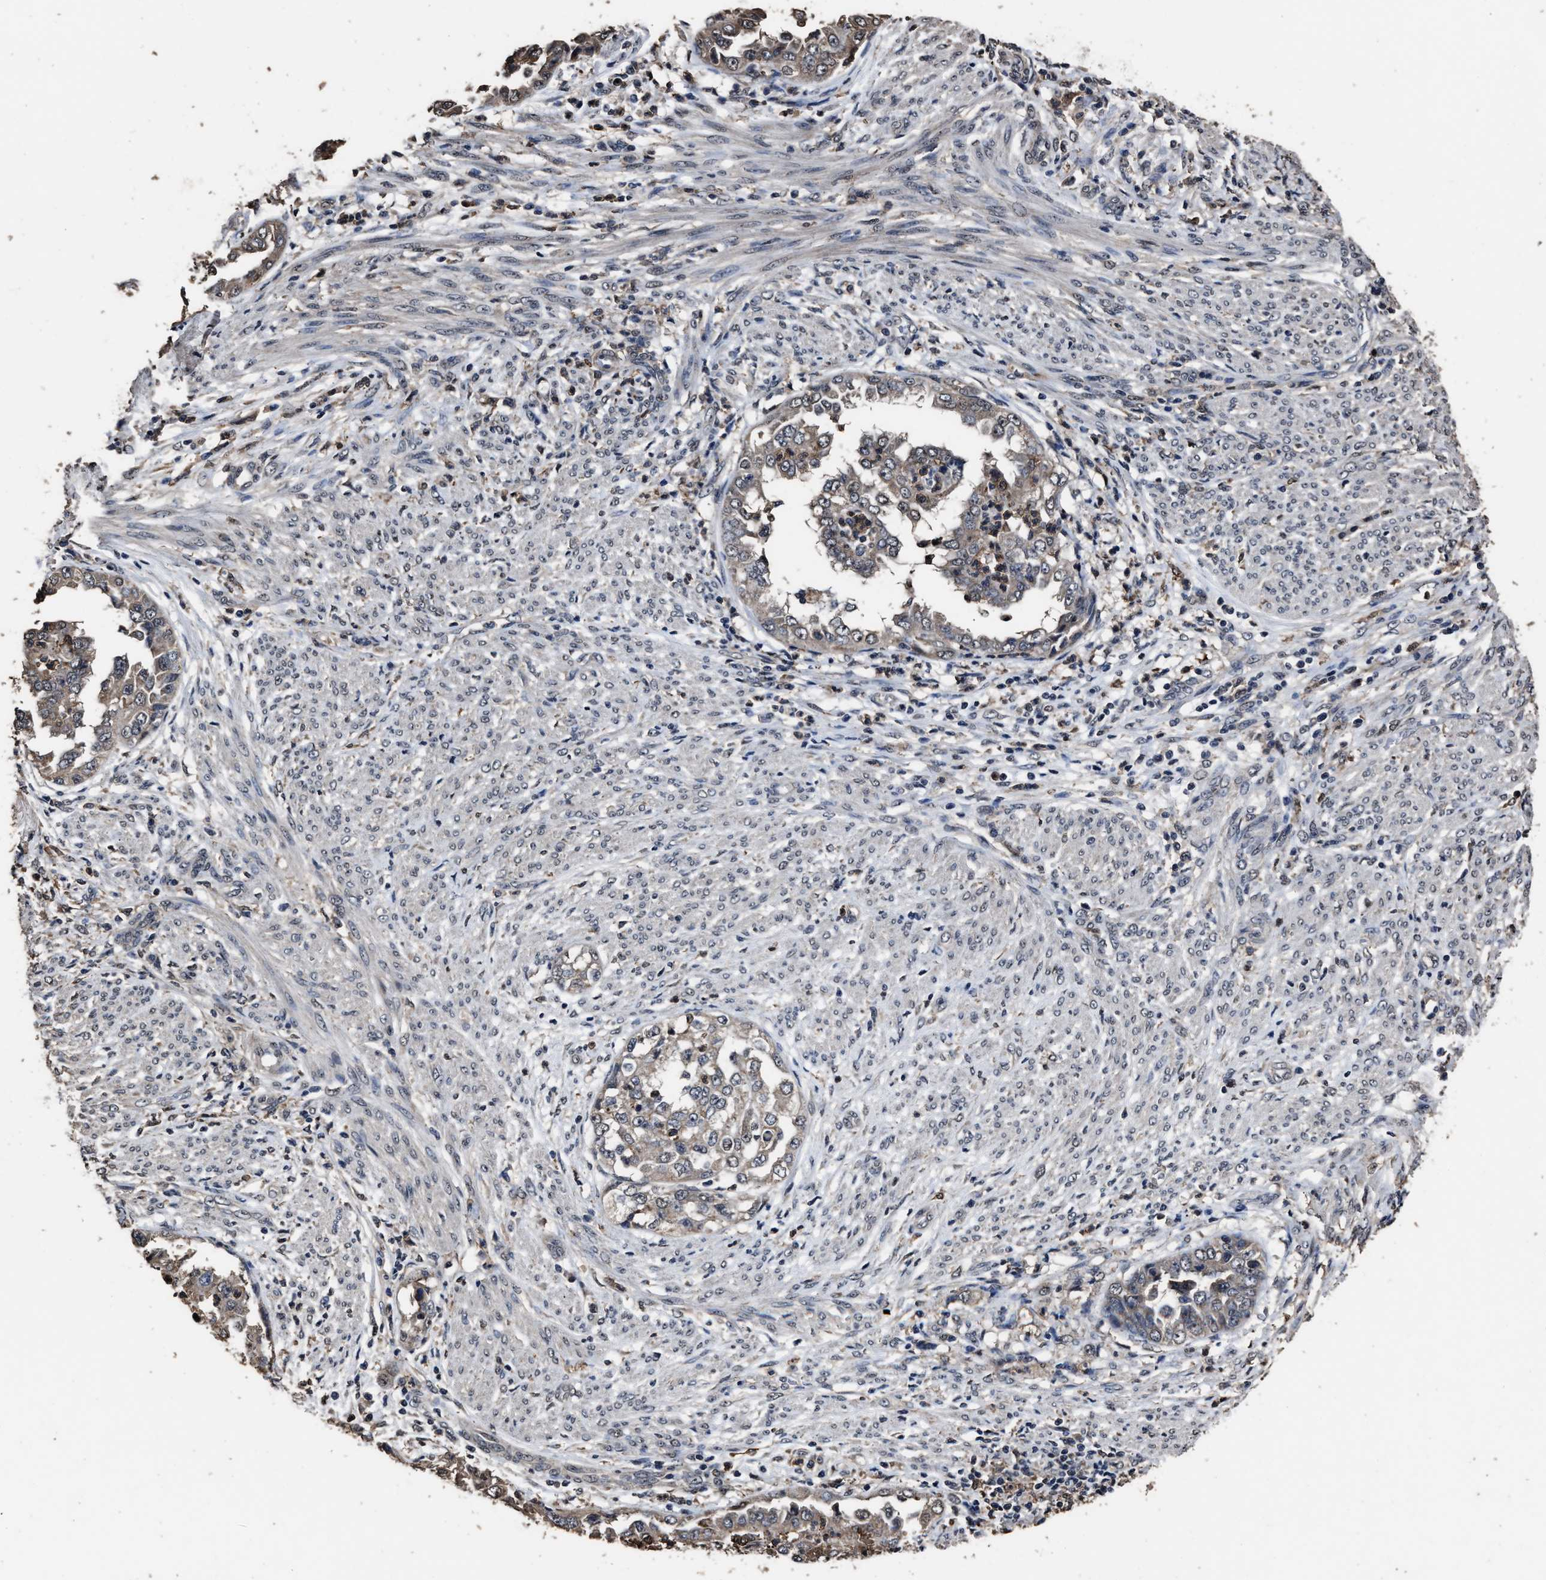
{"staining": {"intensity": "weak", "quantity": "25%-75%", "location": "cytoplasmic/membranous"}, "tissue": "endometrial cancer", "cell_type": "Tumor cells", "image_type": "cancer", "snomed": [{"axis": "morphology", "description": "Adenocarcinoma, NOS"}, {"axis": "topography", "description": "Endometrium"}], "caption": "Immunohistochemical staining of human endometrial adenocarcinoma reveals low levels of weak cytoplasmic/membranous staining in approximately 25%-75% of tumor cells. Using DAB (3,3'-diaminobenzidine) (brown) and hematoxylin (blue) stains, captured at high magnification using brightfield microscopy.", "gene": "RSBN1L", "patient": {"sex": "female", "age": 85}}